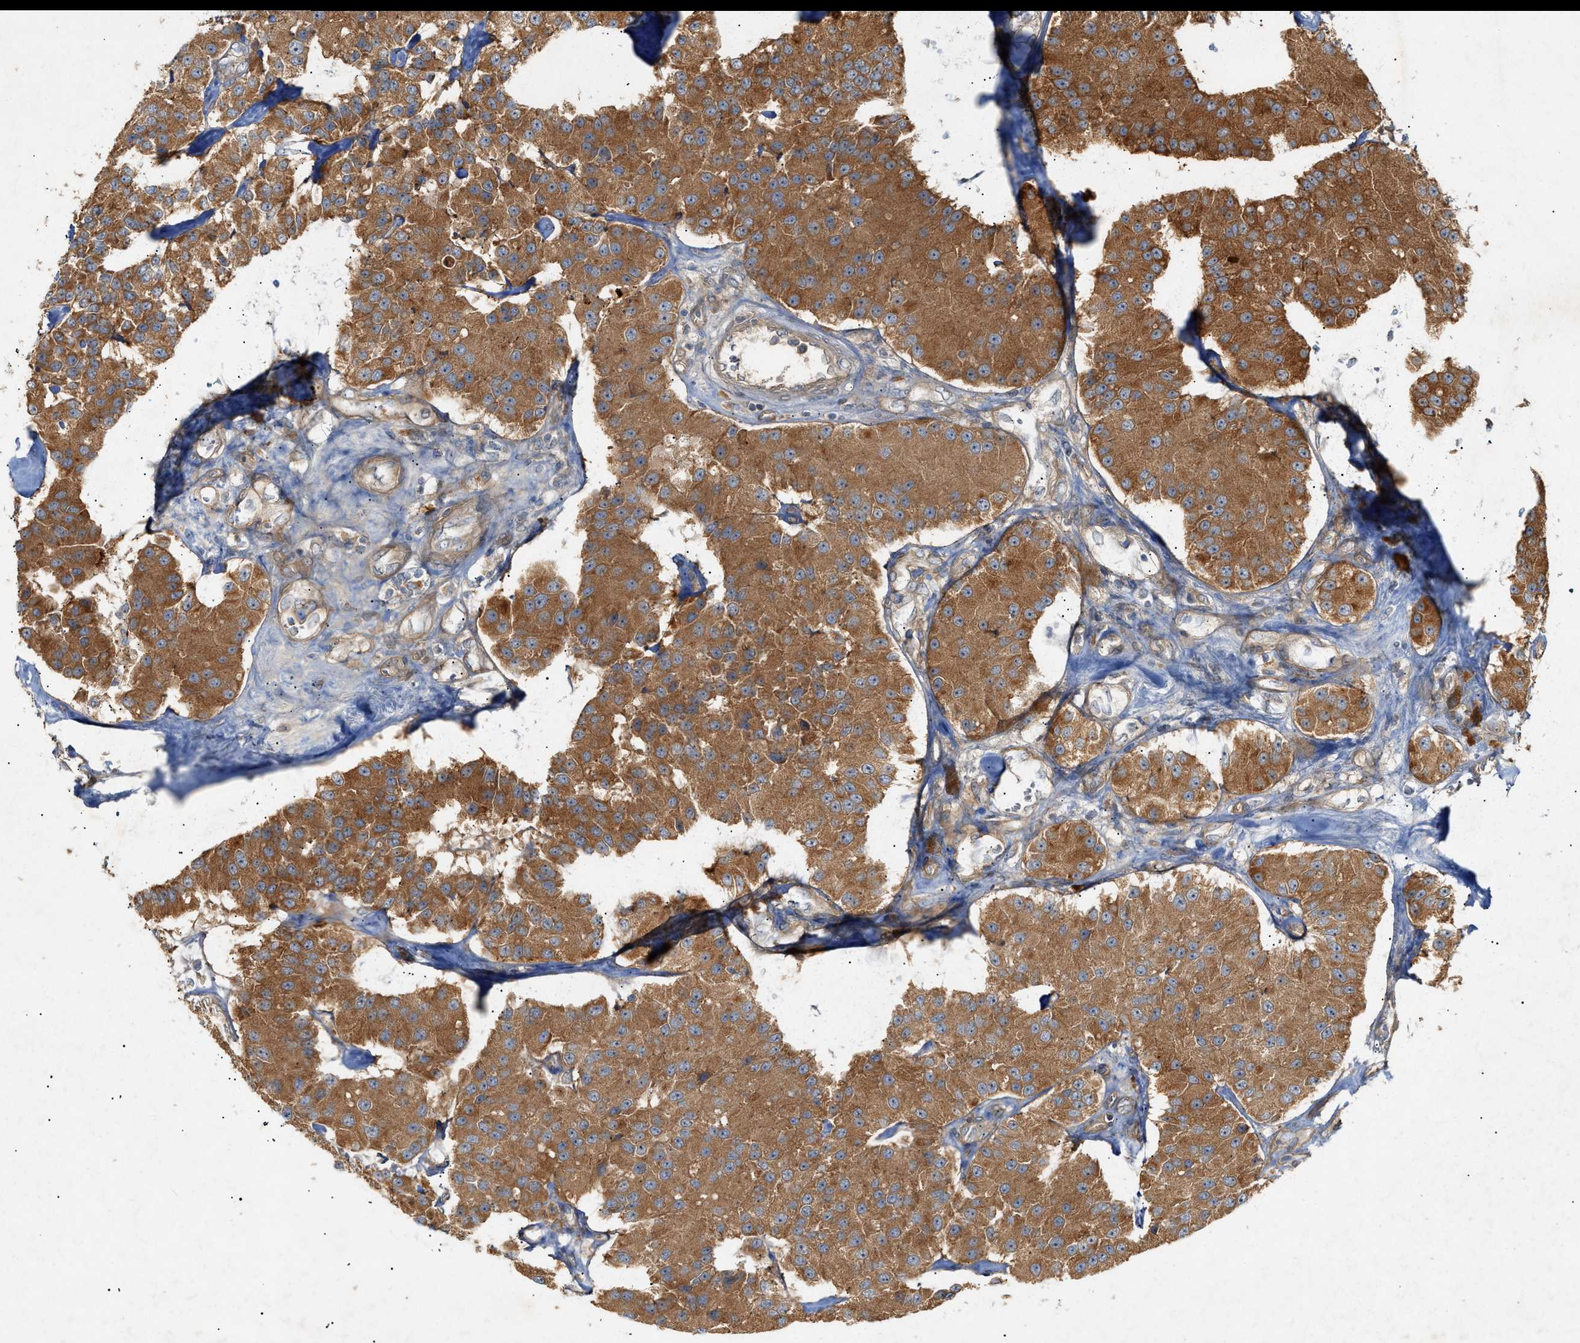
{"staining": {"intensity": "moderate", "quantity": ">75%", "location": "cytoplasmic/membranous"}, "tissue": "carcinoid", "cell_type": "Tumor cells", "image_type": "cancer", "snomed": [{"axis": "morphology", "description": "Carcinoid, malignant, NOS"}, {"axis": "topography", "description": "Pancreas"}], "caption": "There is medium levels of moderate cytoplasmic/membranous expression in tumor cells of malignant carcinoid, as demonstrated by immunohistochemical staining (brown color).", "gene": "MTCH1", "patient": {"sex": "male", "age": 41}}